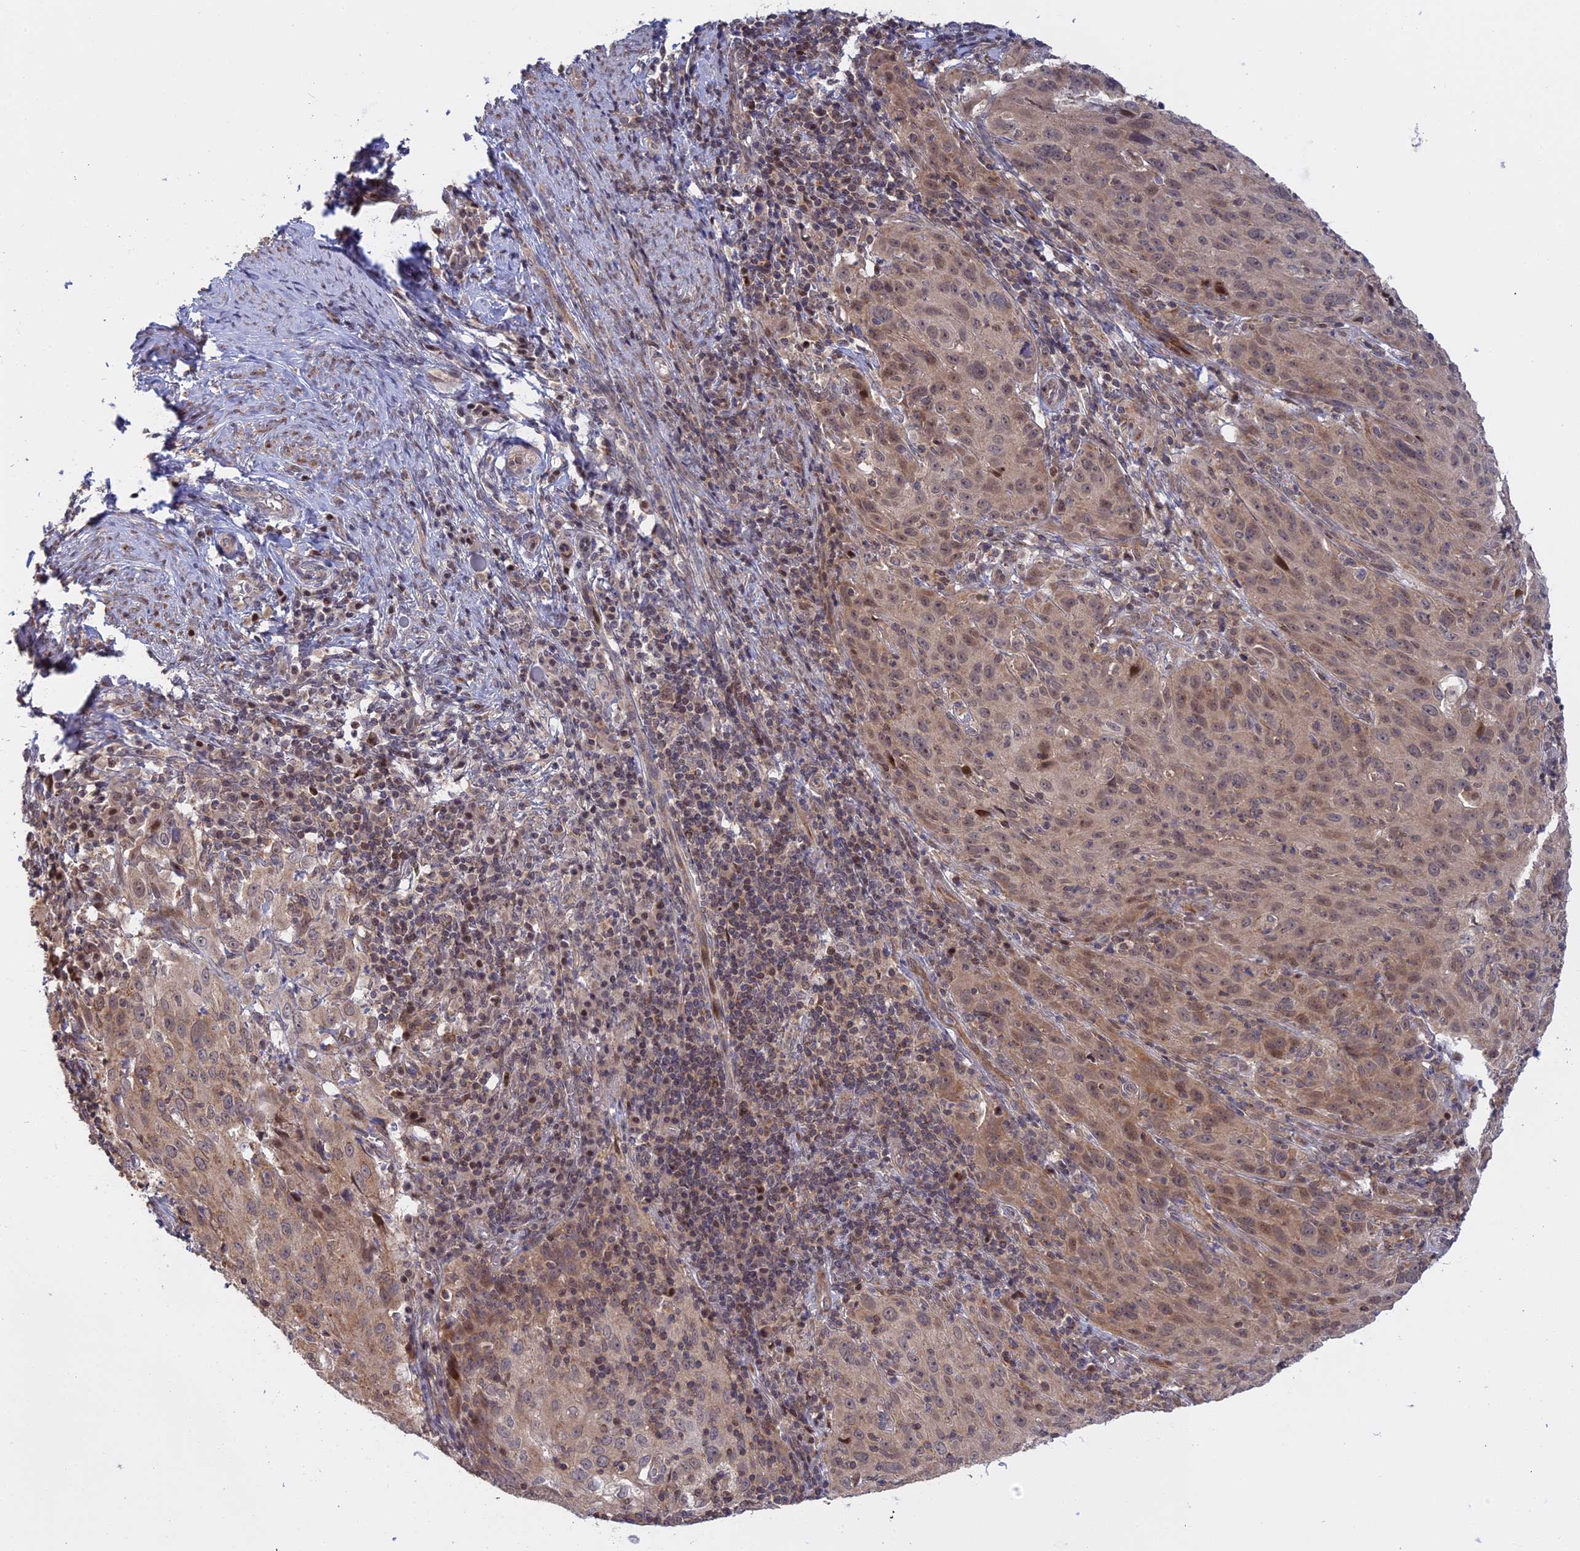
{"staining": {"intensity": "moderate", "quantity": "25%-75%", "location": "cytoplasmic/membranous,nuclear"}, "tissue": "cervical cancer", "cell_type": "Tumor cells", "image_type": "cancer", "snomed": [{"axis": "morphology", "description": "Squamous cell carcinoma, NOS"}, {"axis": "topography", "description": "Cervix"}], "caption": "A brown stain labels moderate cytoplasmic/membranous and nuclear staining of a protein in cervical squamous cell carcinoma tumor cells.", "gene": "GSKIP", "patient": {"sex": "female", "age": 50}}